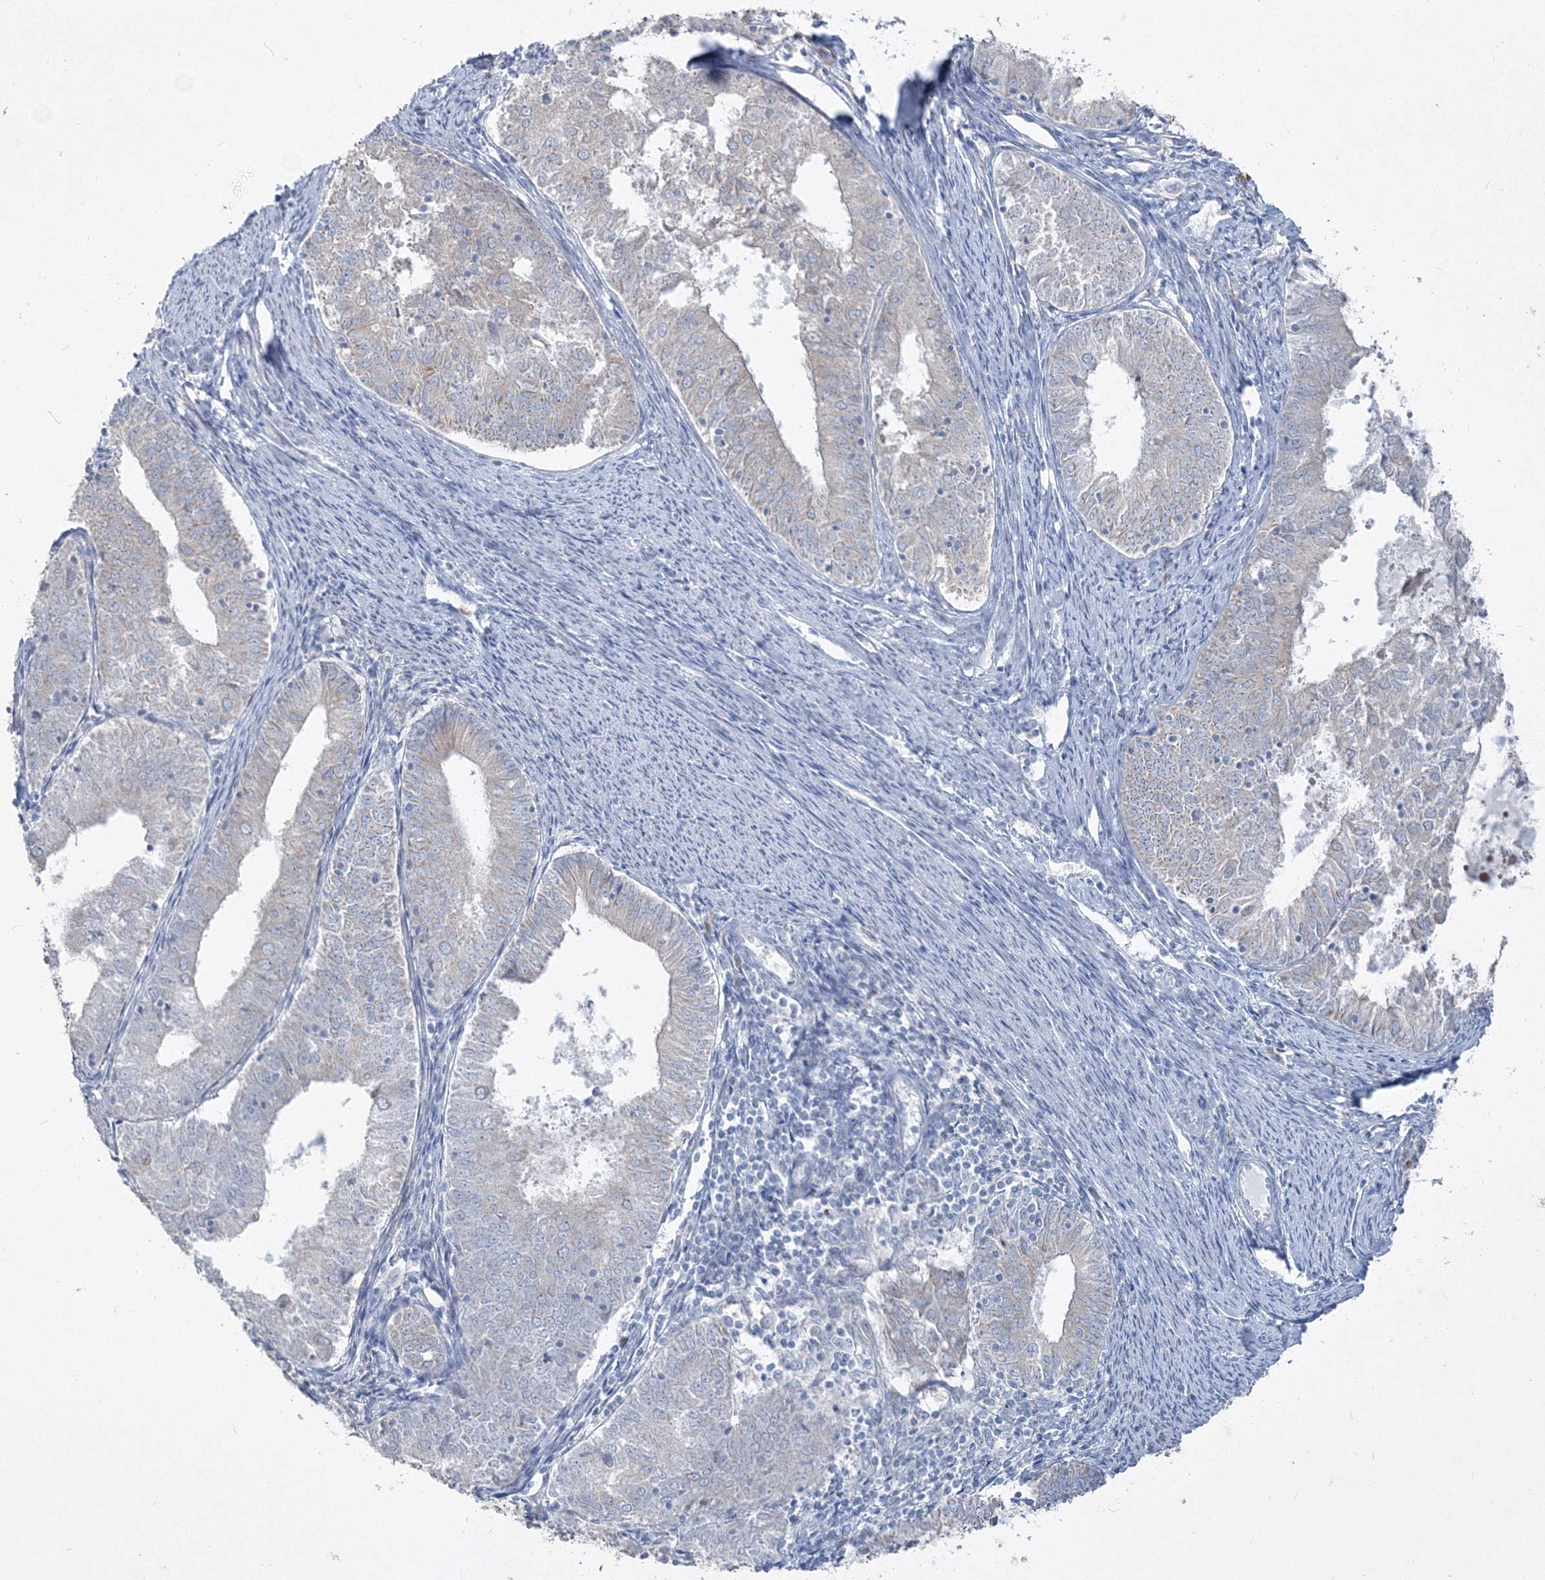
{"staining": {"intensity": "negative", "quantity": "none", "location": "none"}, "tissue": "endometrial cancer", "cell_type": "Tumor cells", "image_type": "cancer", "snomed": [{"axis": "morphology", "description": "Adenocarcinoma, NOS"}, {"axis": "topography", "description": "Endometrium"}], "caption": "The image displays no significant staining in tumor cells of endometrial cancer (adenocarcinoma).", "gene": "IFNAR1", "patient": {"sex": "female", "age": 57}}